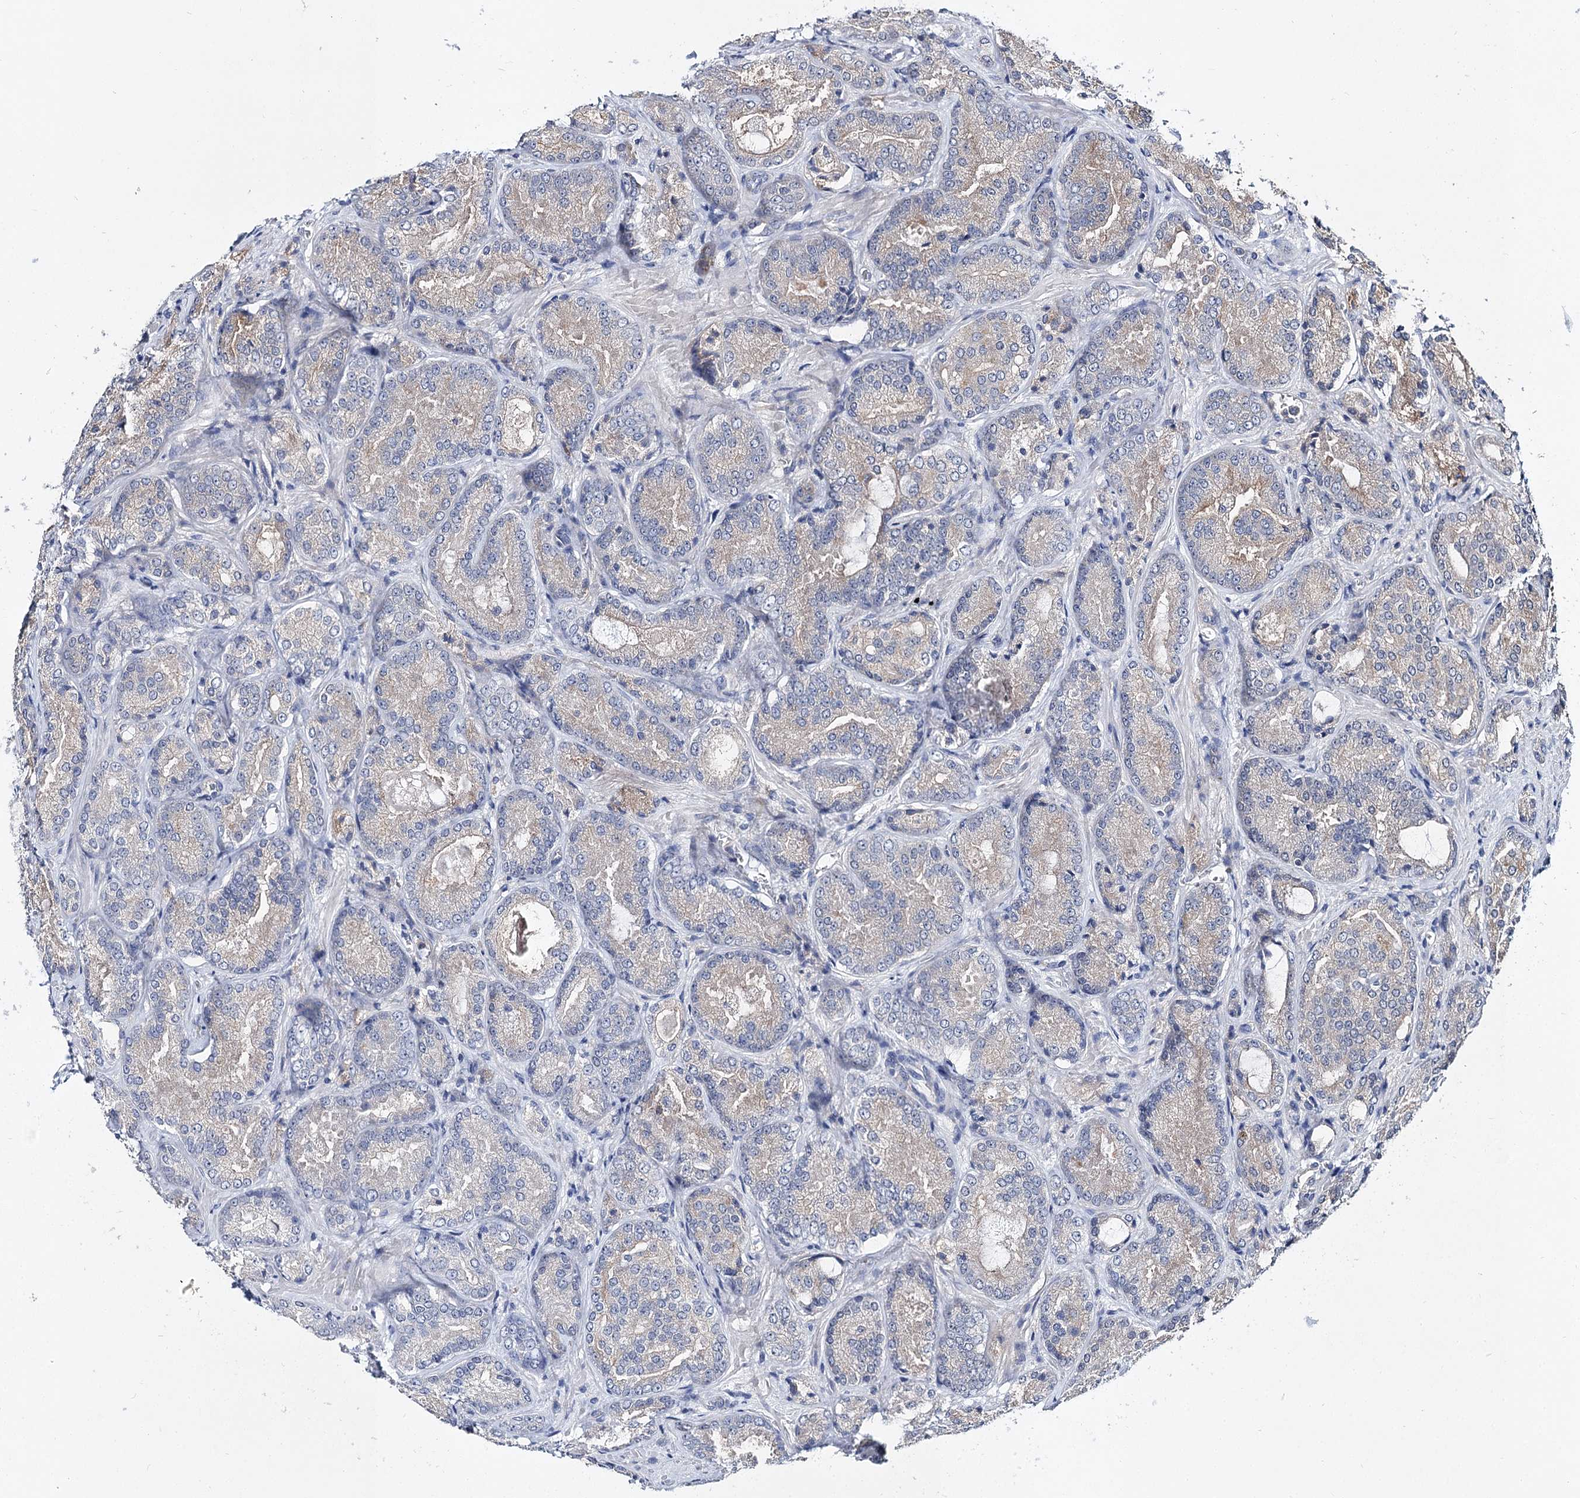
{"staining": {"intensity": "negative", "quantity": "none", "location": "none"}, "tissue": "prostate cancer", "cell_type": "Tumor cells", "image_type": "cancer", "snomed": [{"axis": "morphology", "description": "Adenocarcinoma, Low grade"}, {"axis": "topography", "description": "Prostate"}], "caption": "IHC of human low-grade adenocarcinoma (prostate) shows no expression in tumor cells.", "gene": "UGP2", "patient": {"sex": "male", "age": 74}}